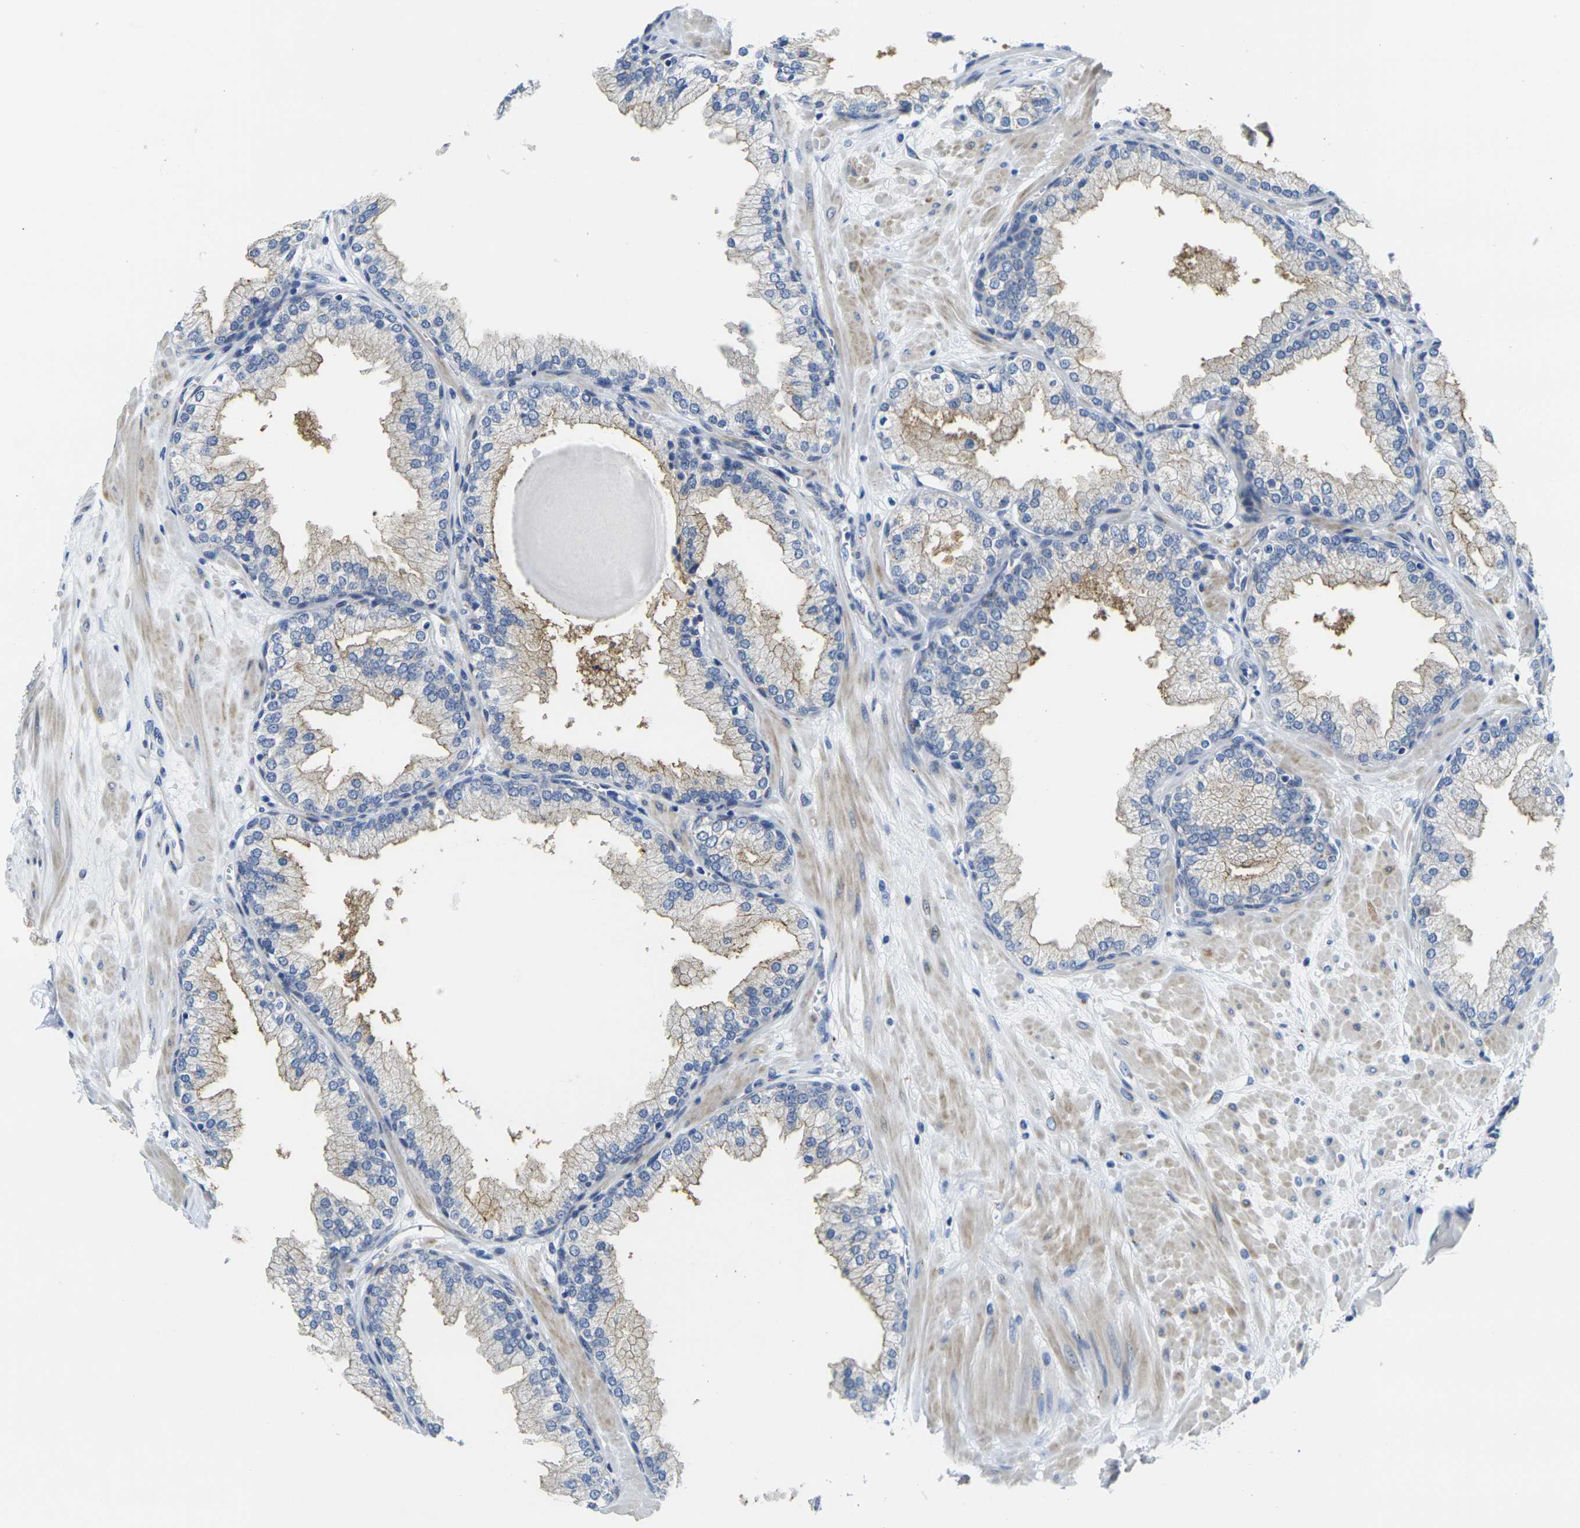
{"staining": {"intensity": "moderate", "quantity": "<25%", "location": "cytoplasmic/membranous"}, "tissue": "prostate", "cell_type": "Glandular cells", "image_type": "normal", "snomed": [{"axis": "morphology", "description": "Normal tissue, NOS"}, {"axis": "topography", "description": "Prostate"}], "caption": "A histopathology image of prostate stained for a protein exhibits moderate cytoplasmic/membranous brown staining in glandular cells. The staining was performed using DAB, with brown indicating positive protein expression. Nuclei are stained blue with hematoxylin.", "gene": "CRK", "patient": {"sex": "male", "age": 51}}